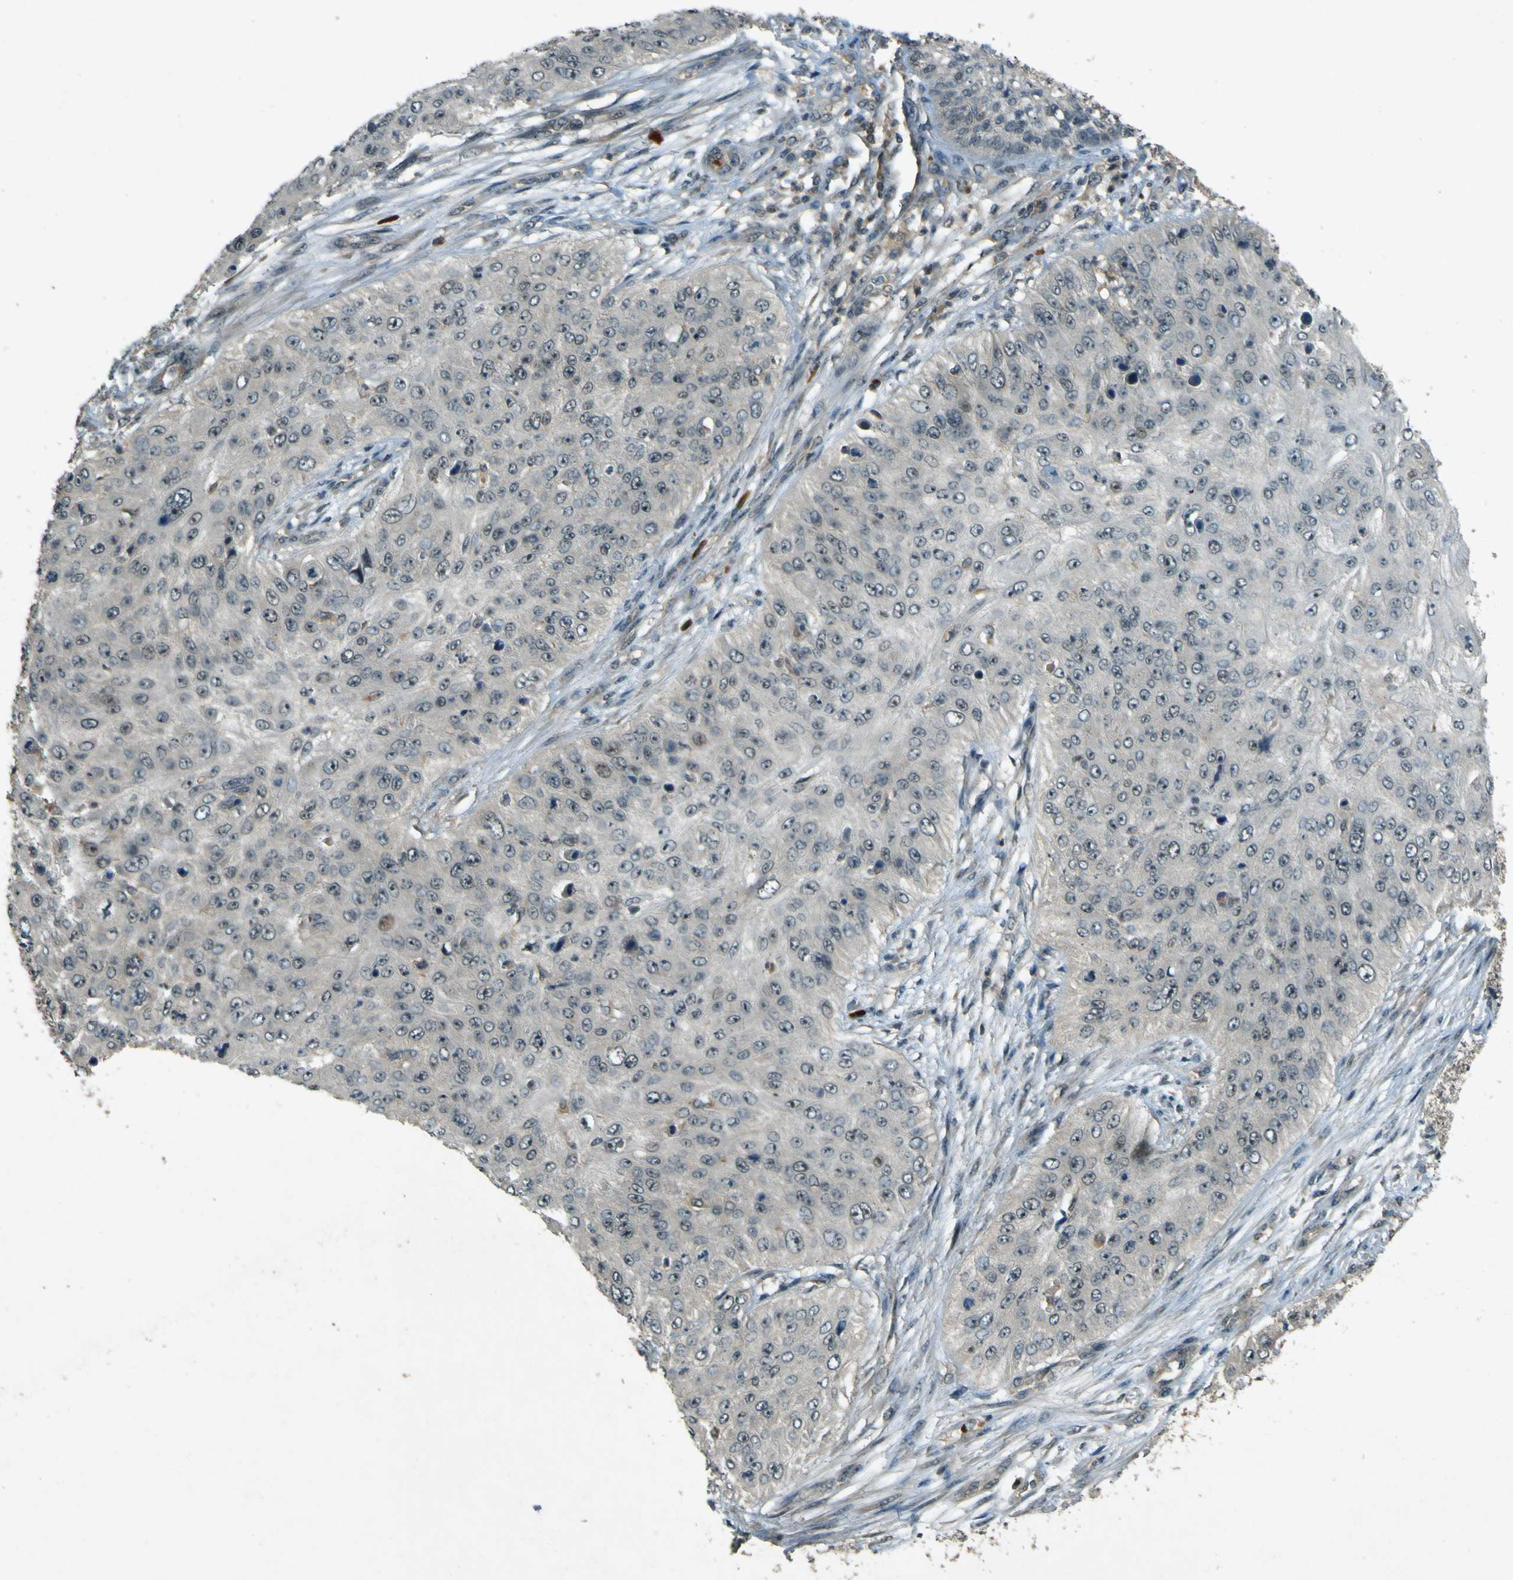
{"staining": {"intensity": "negative", "quantity": "none", "location": "none"}, "tissue": "skin cancer", "cell_type": "Tumor cells", "image_type": "cancer", "snomed": [{"axis": "morphology", "description": "Squamous cell carcinoma, NOS"}, {"axis": "topography", "description": "Skin"}], "caption": "Immunohistochemistry (IHC) photomicrograph of neoplastic tissue: human skin squamous cell carcinoma stained with DAB (3,3'-diaminobenzidine) demonstrates no significant protein expression in tumor cells.", "gene": "MPDZ", "patient": {"sex": "female", "age": 80}}